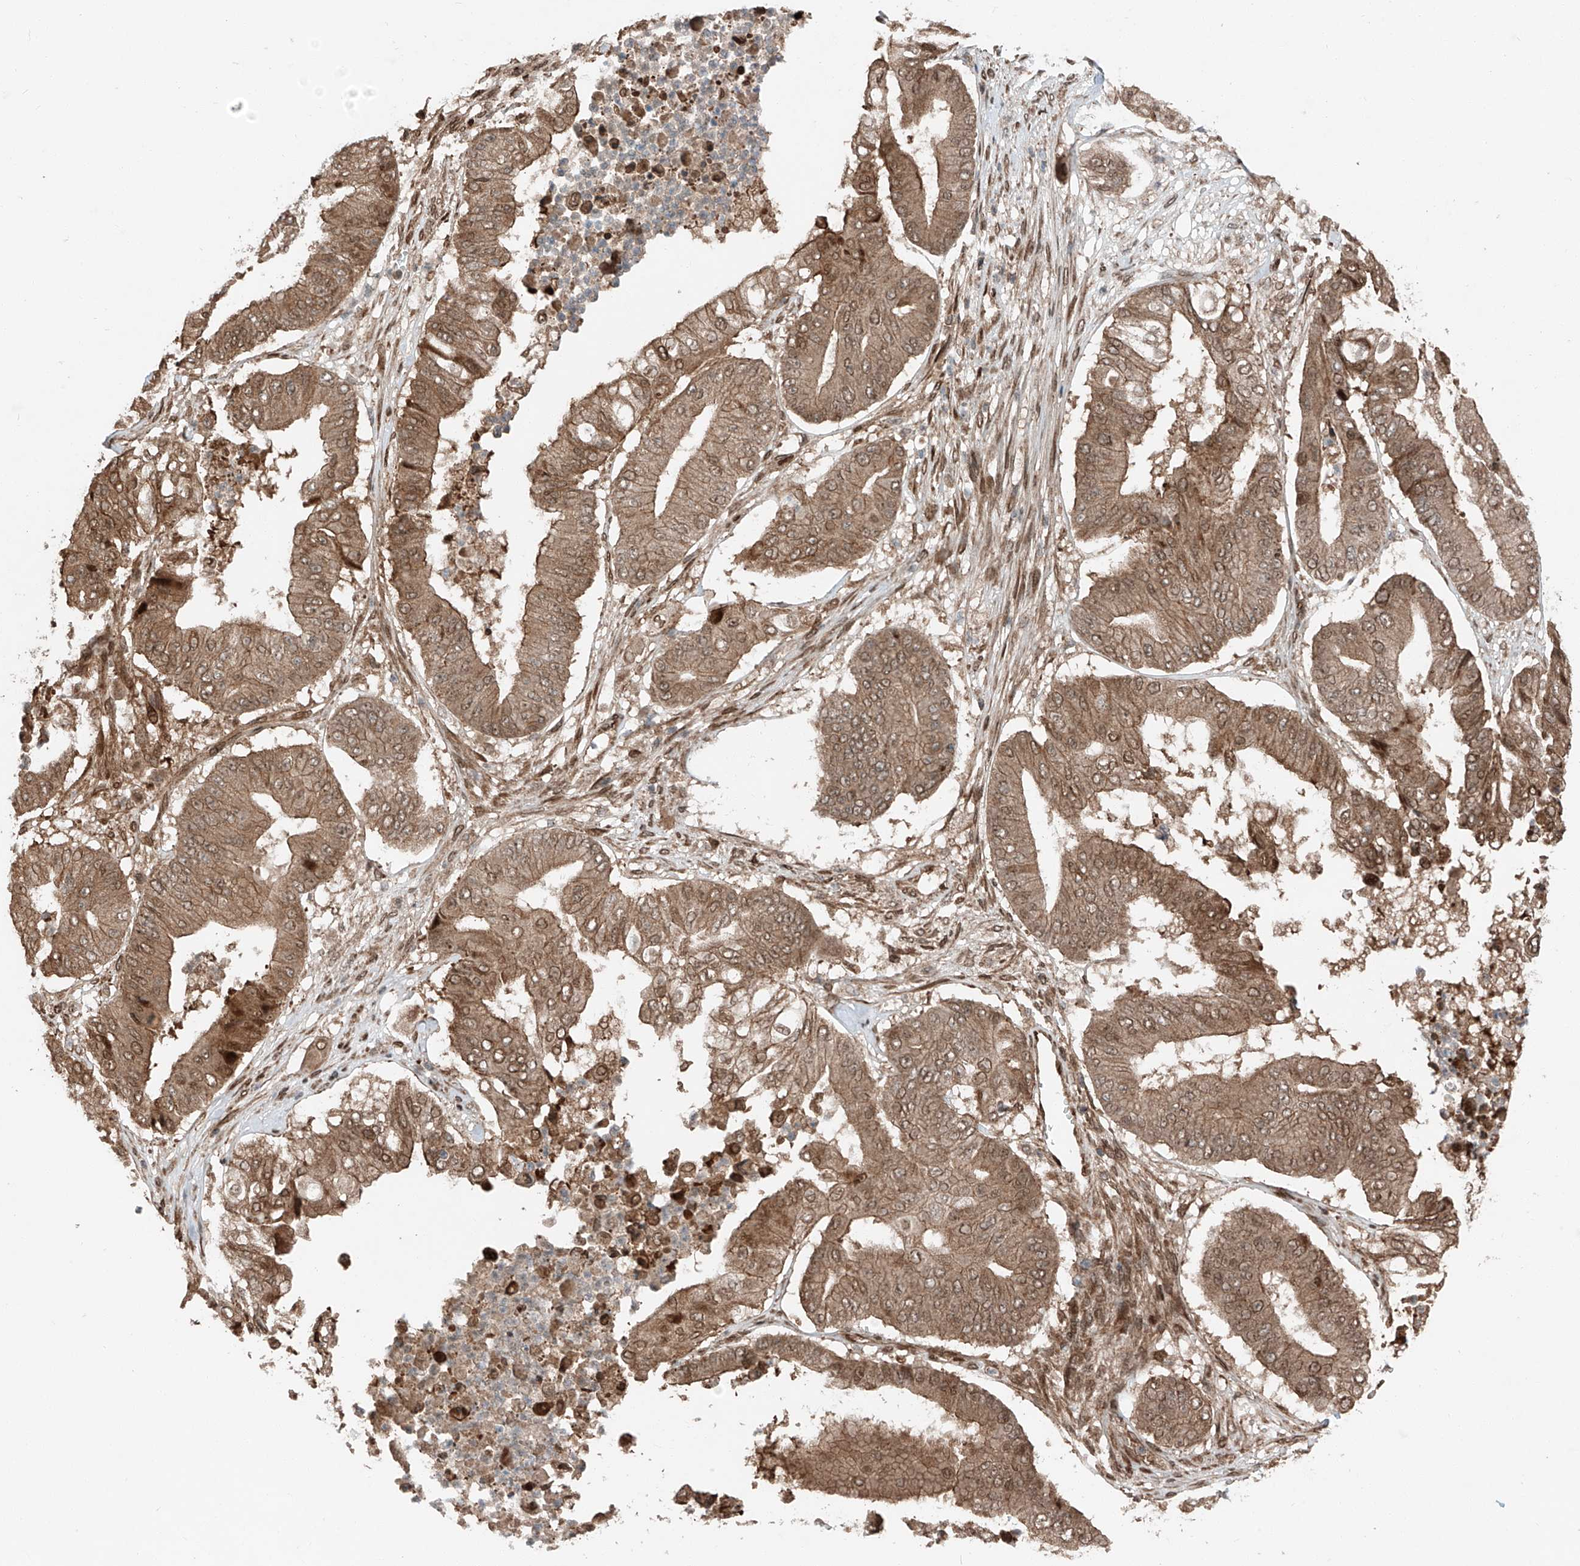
{"staining": {"intensity": "moderate", "quantity": ">75%", "location": "cytoplasmic/membranous,nuclear"}, "tissue": "pancreatic cancer", "cell_type": "Tumor cells", "image_type": "cancer", "snomed": [{"axis": "morphology", "description": "Adenocarcinoma, NOS"}, {"axis": "topography", "description": "Pancreas"}], "caption": "Moderate cytoplasmic/membranous and nuclear positivity is seen in approximately >75% of tumor cells in pancreatic adenocarcinoma.", "gene": "CEP162", "patient": {"sex": "female", "age": 77}}